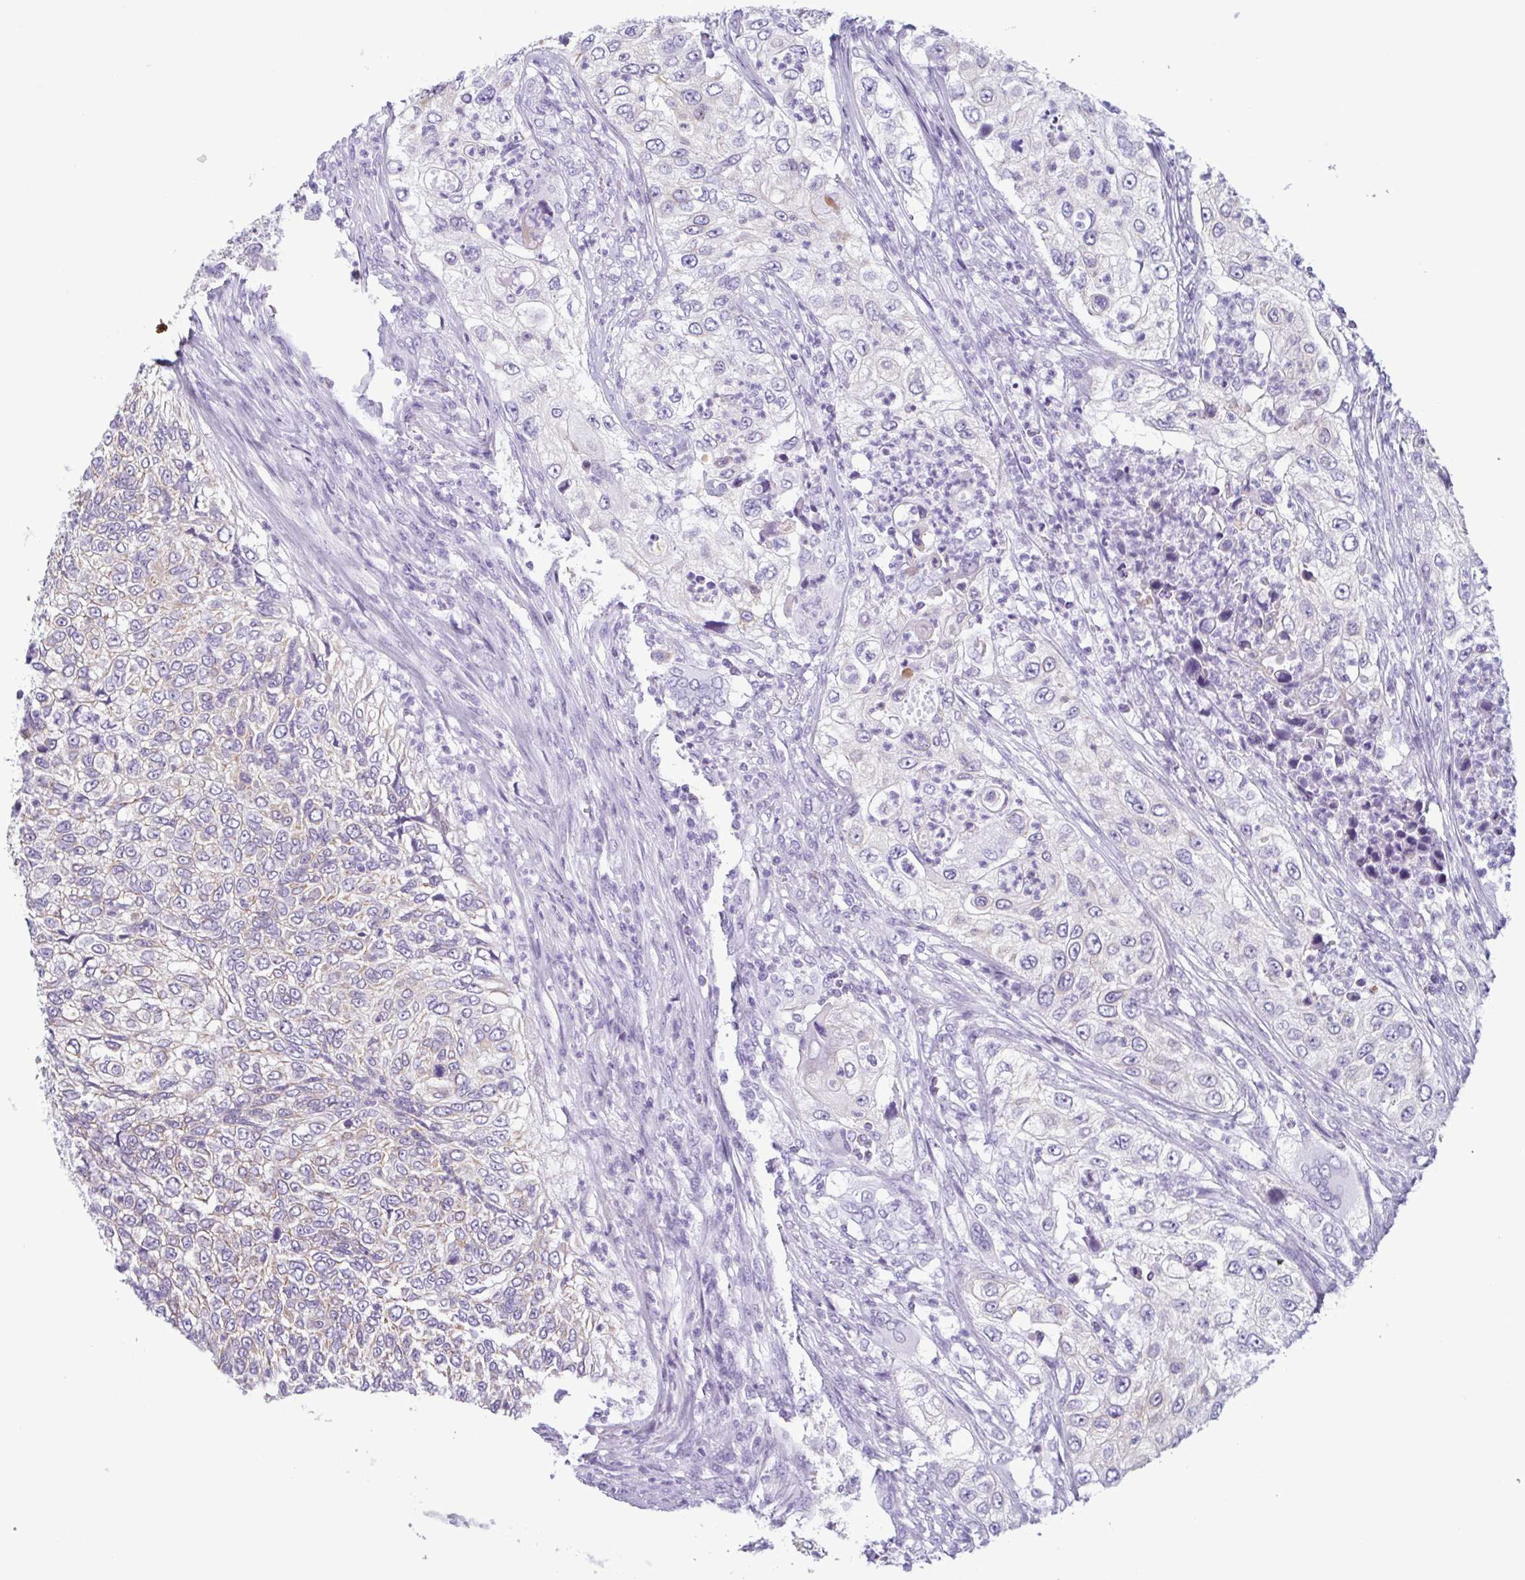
{"staining": {"intensity": "weak", "quantity": "<25%", "location": "cytoplasmic/membranous"}, "tissue": "urothelial cancer", "cell_type": "Tumor cells", "image_type": "cancer", "snomed": [{"axis": "morphology", "description": "Urothelial carcinoma, High grade"}, {"axis": "topography", "description": "Urinary bladder"}], "caption": "Protein analysis of urothelial cancer exhibits no significant staining in tumor cells.", "gene": "KRT10", "patient": {"sex": "female", "age": 60}}